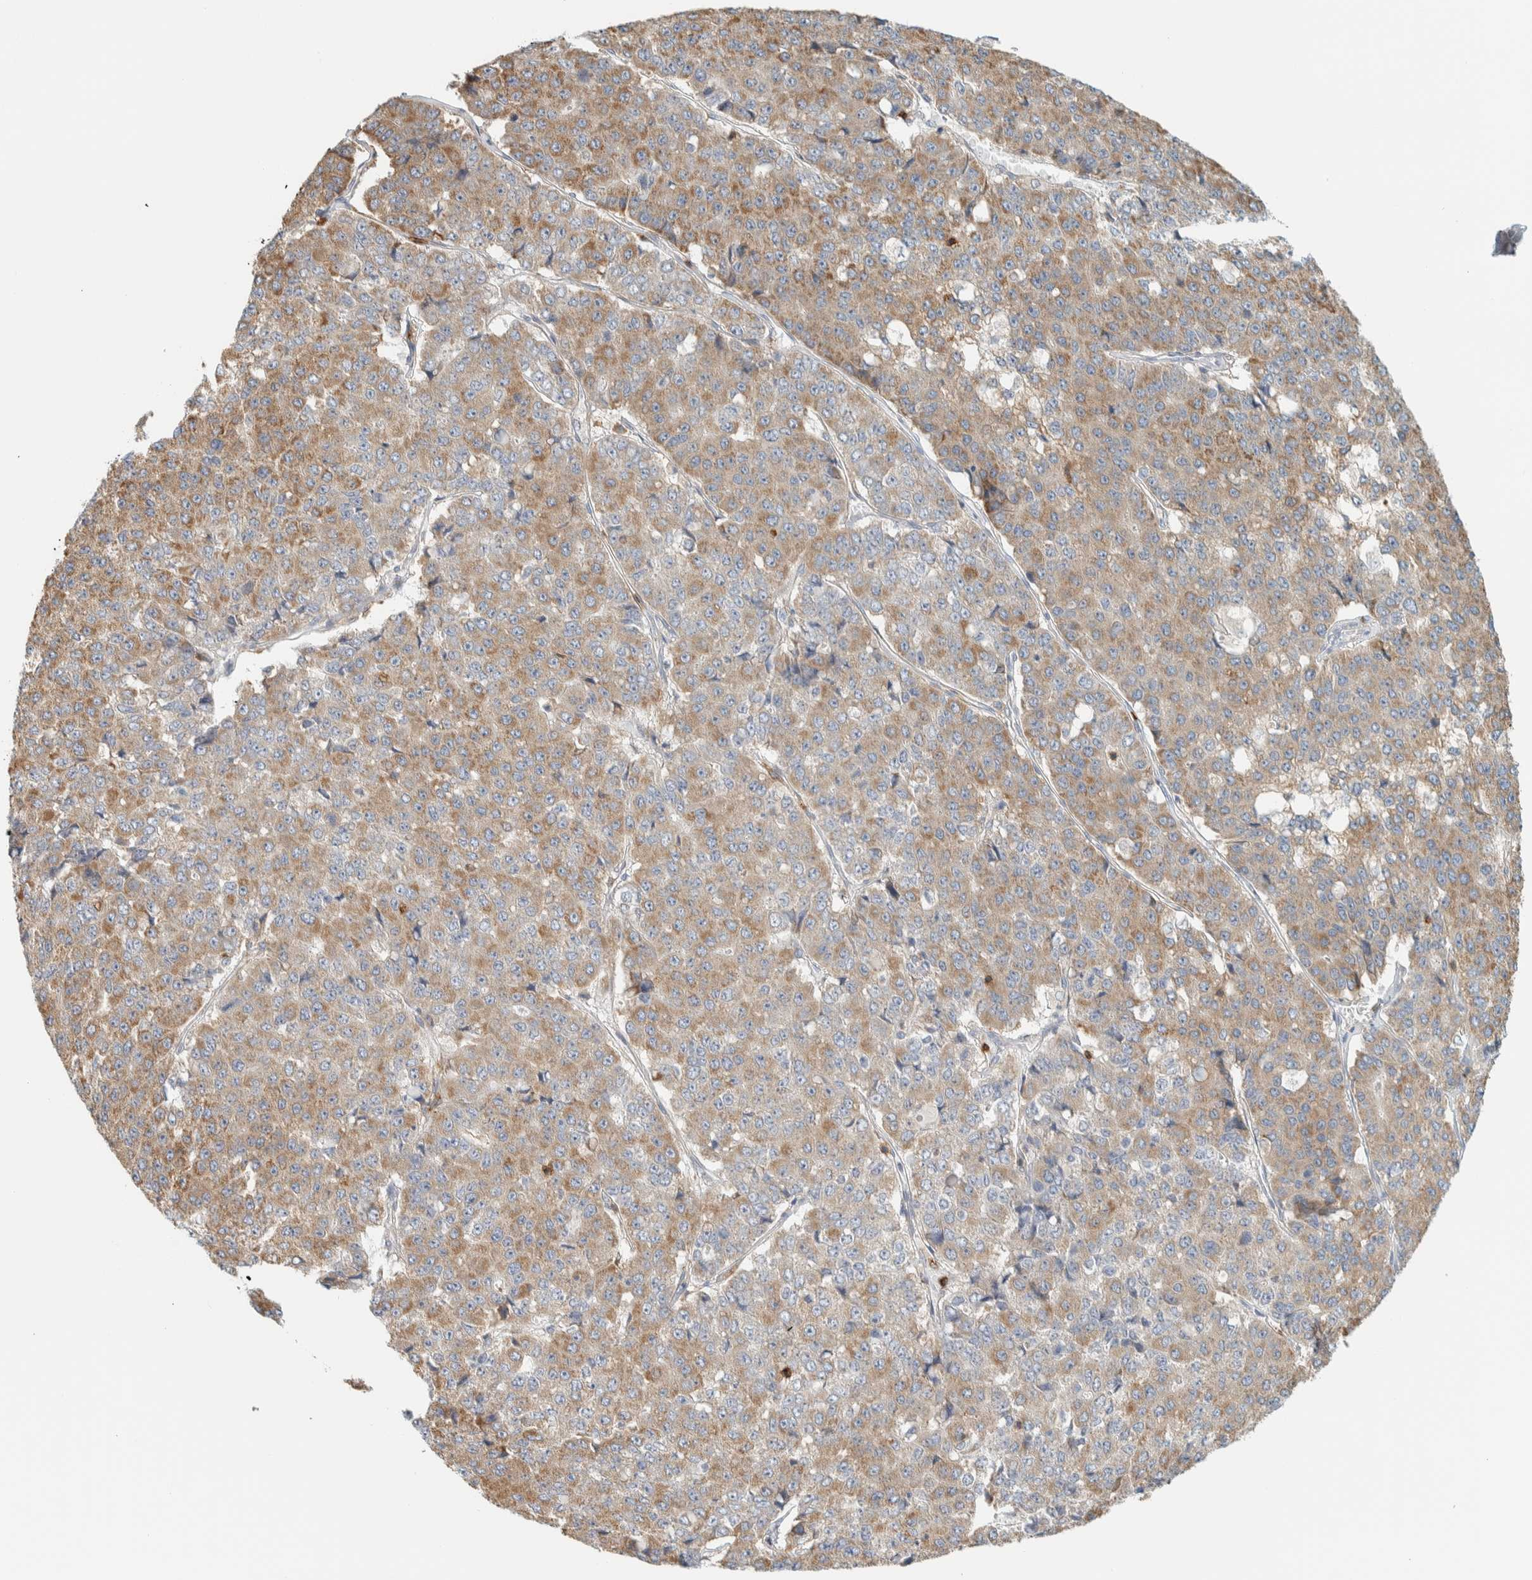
{"staining": {"intensity": "moderate", "quantity": ">75%", "location": "cytoplasmic/membranous"}, "tissue": "pancreatic cancer", "cell_type": "Tumor cells", "image_type": "cancer", "snomed": [{"axis": "morphology", "description": "Adenocarcinoma, NOS"}, {"axis": "topography", "description": "Pancreas"}], "caption": "An immunohistochemistry image of neoplastic tissue is shown. Protein staining in brown highlights moderate cytoplasmic/membranous positivity in pancreatic cancer (adenocarcinoma) within tumor cells.", "gene": "CCDC57", "patient": {"sex": "male", "age": 50}}